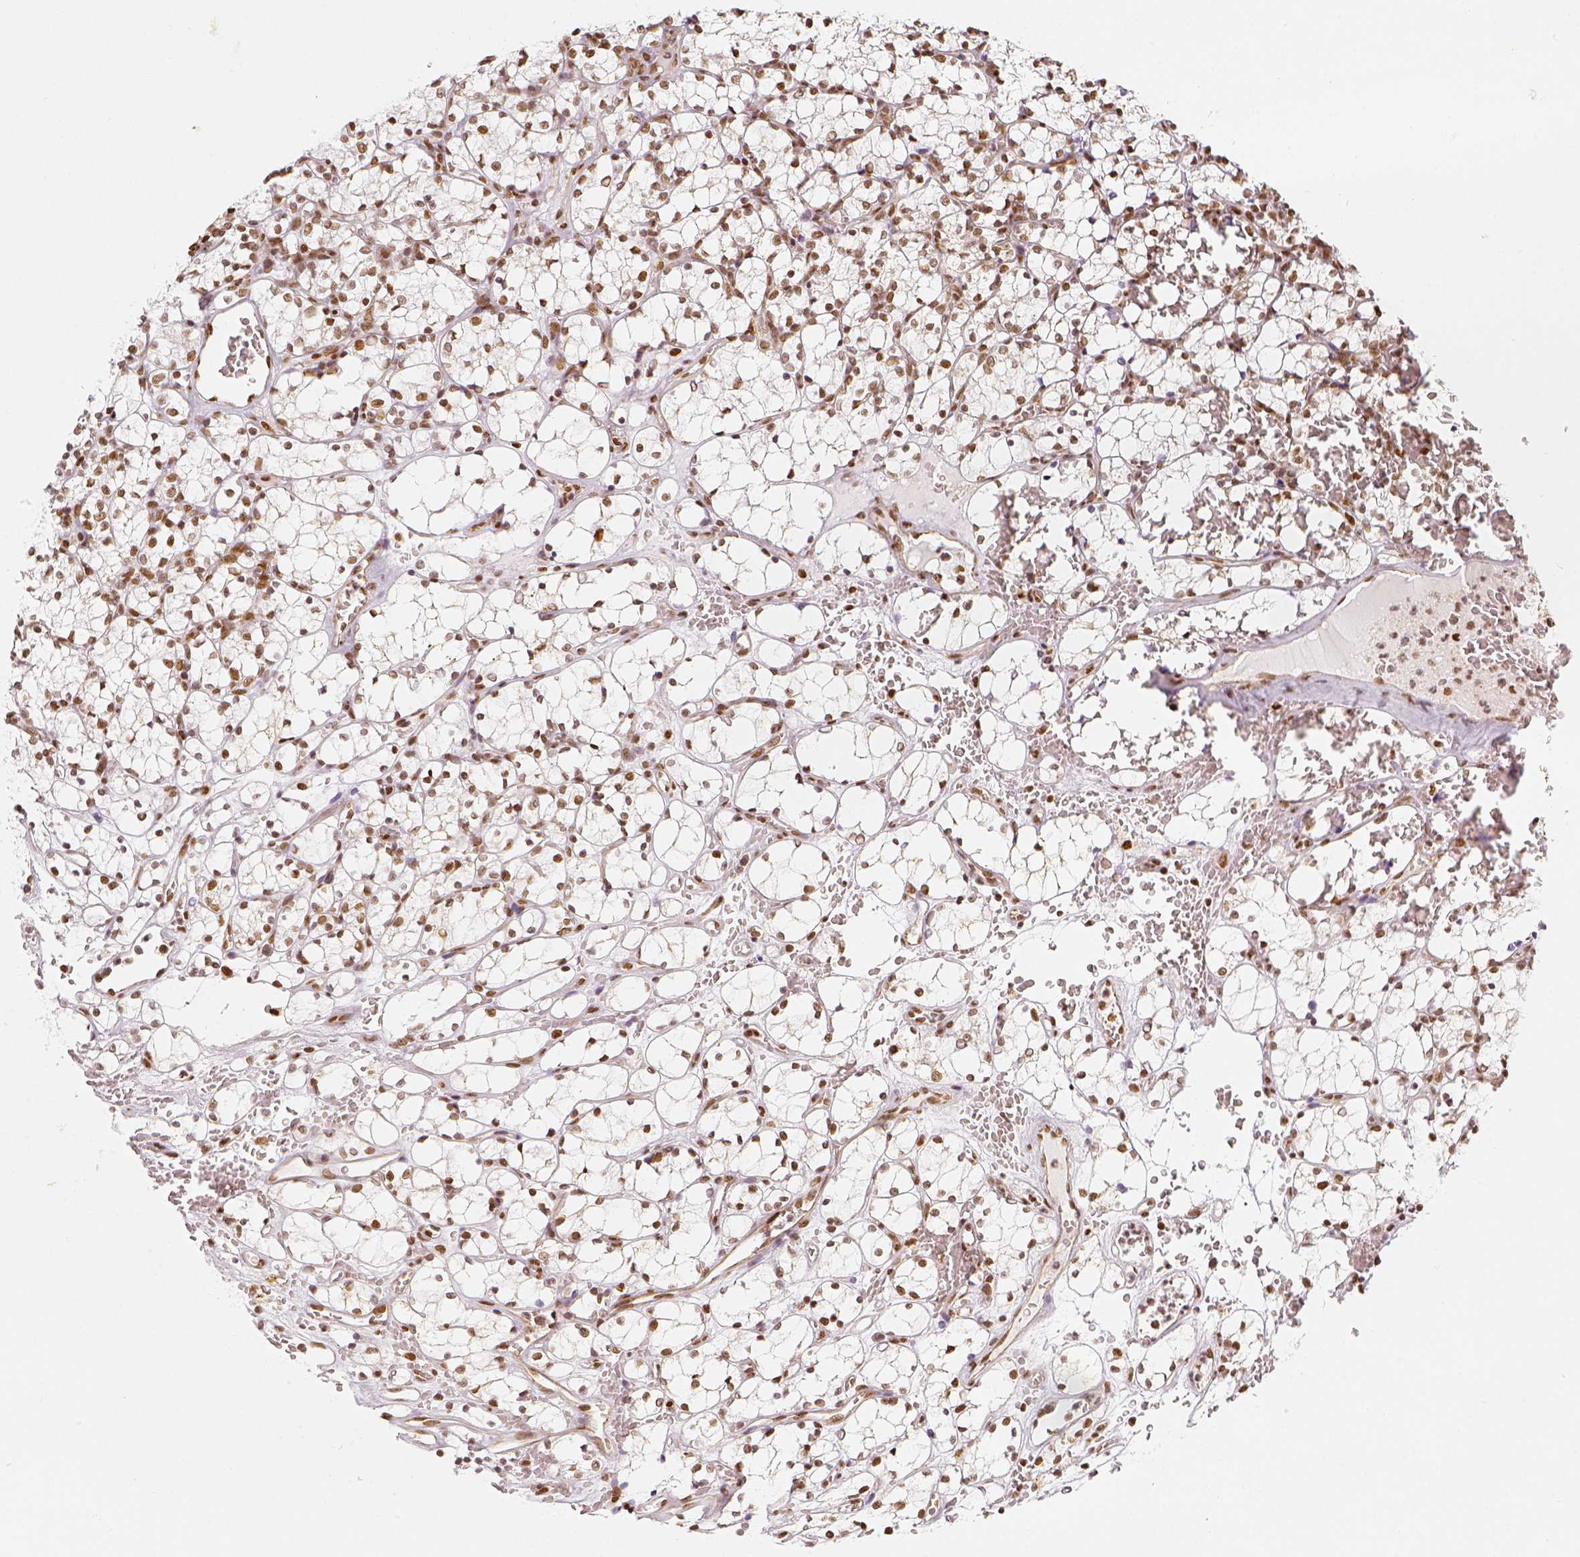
{"staining": {"intensity": "moderate", "quantity": ">75%", "location": "nuclear"}, "tissue": "renal cancer", "cell_type": "Tumor cells", "image_type": "cancer", "snomed": [{"axis": "morphology", "description": "Adenocarcinoma, NOS"}, {"axis": "topography", "description": "Kidney"}], "caption": "Moderate nuclear expression is present in approximately >75% of tumor cells in renal cancer. The staining is performed using DAB brown chromogen to label protein expression. The nuclei are counter-stained blue using hematoxylin.", "gene": "KDM5B", "patient": {"sex": "female", "age": 69}}